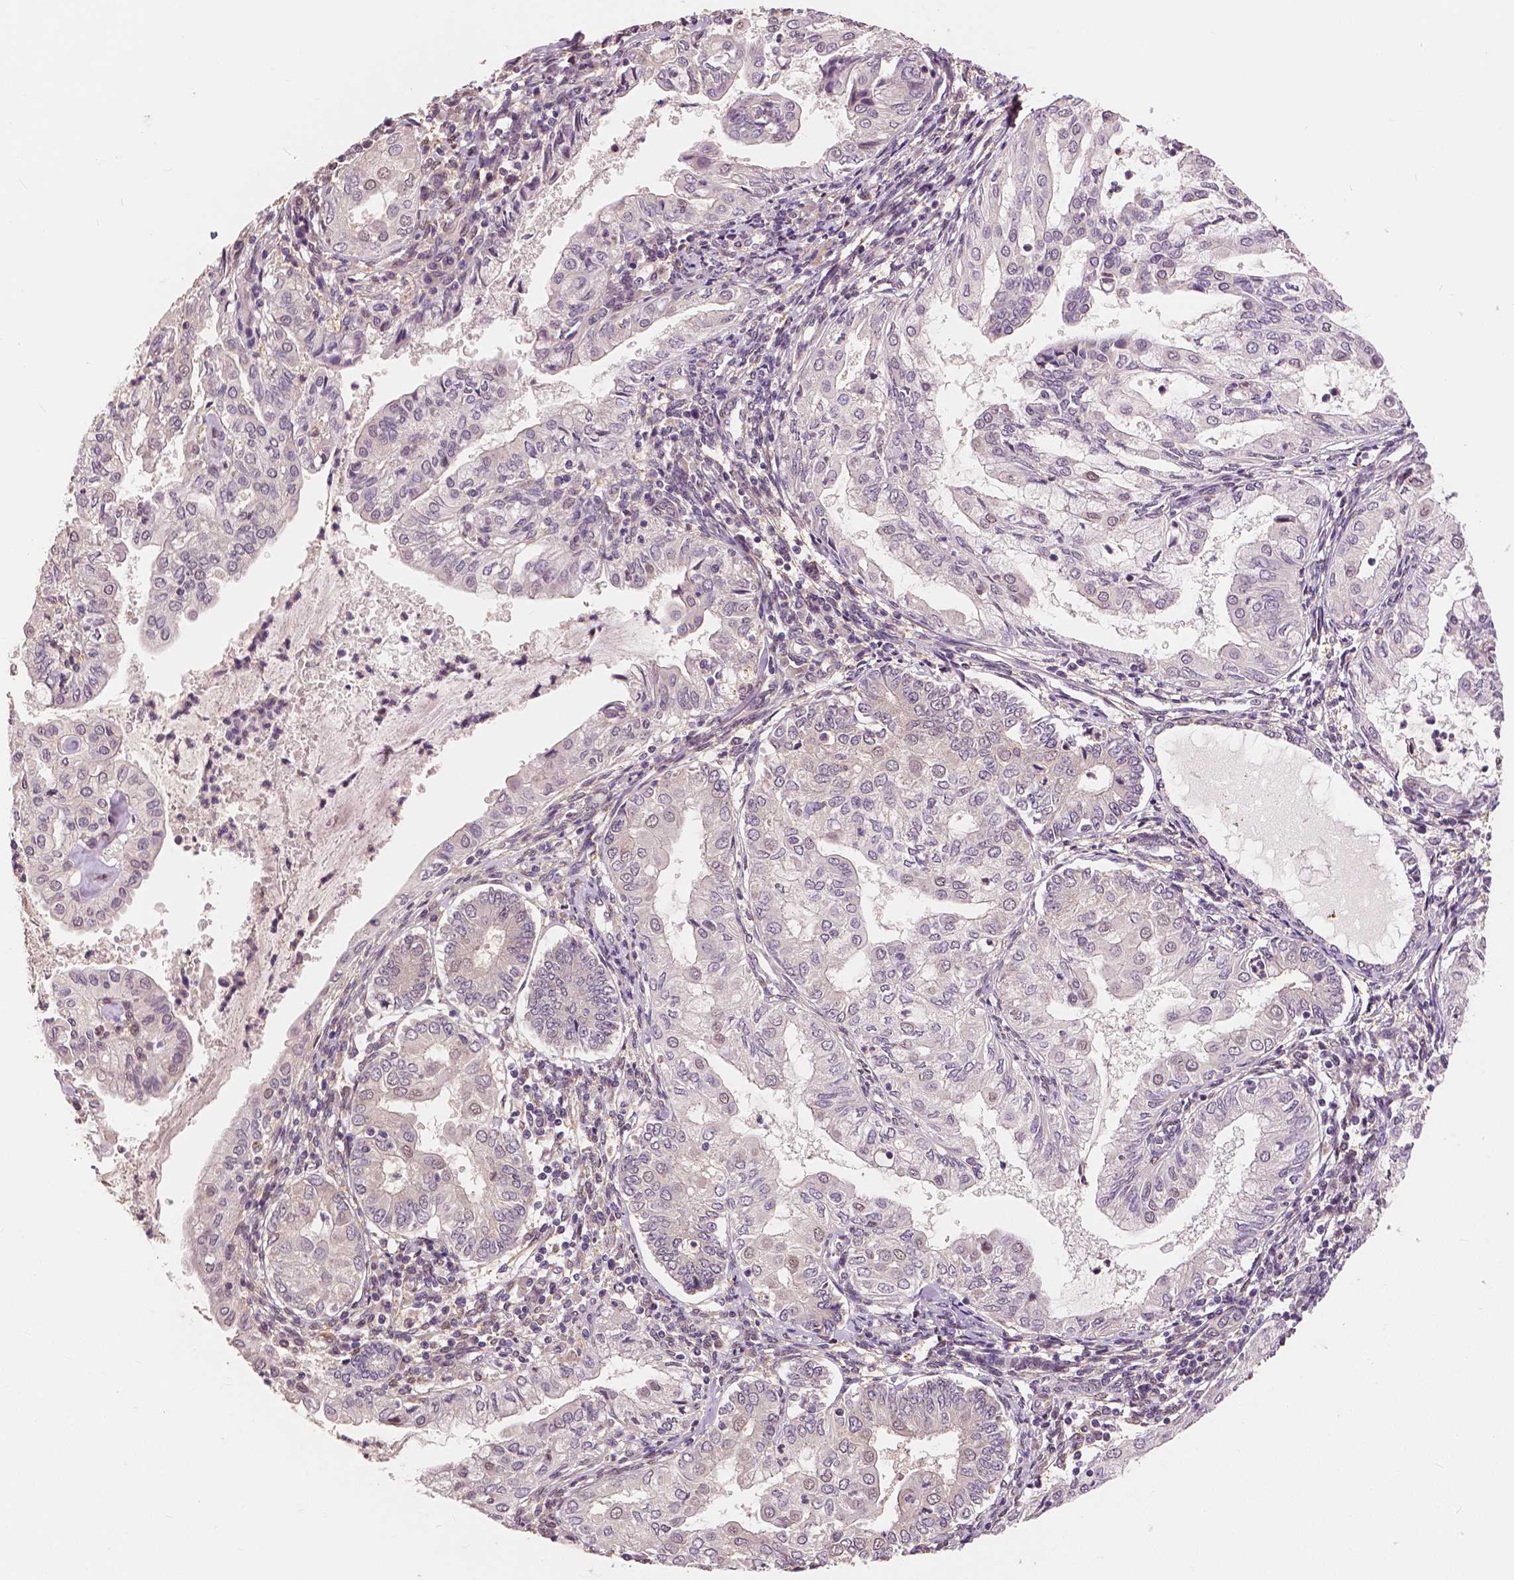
{"staining": {"intensity": "negative", "quantity": "none", "location": "none"}, "tissue": "endometrial cancer", "cell_type": "Tumor cells", "image_type": "cancer", "snomed": [{"axis": "morphology", "description": "Adenocarcinoma, NOS"}, {"axis": "topography", "description": "Endometrium"}], "caption": "Protein analysis of endometrial cancer (adenocarcinoma) displays no significant expression in tumor cells.", "gene": "MAP1LC3B", "patient": {"sex": "female", "age": 68}}